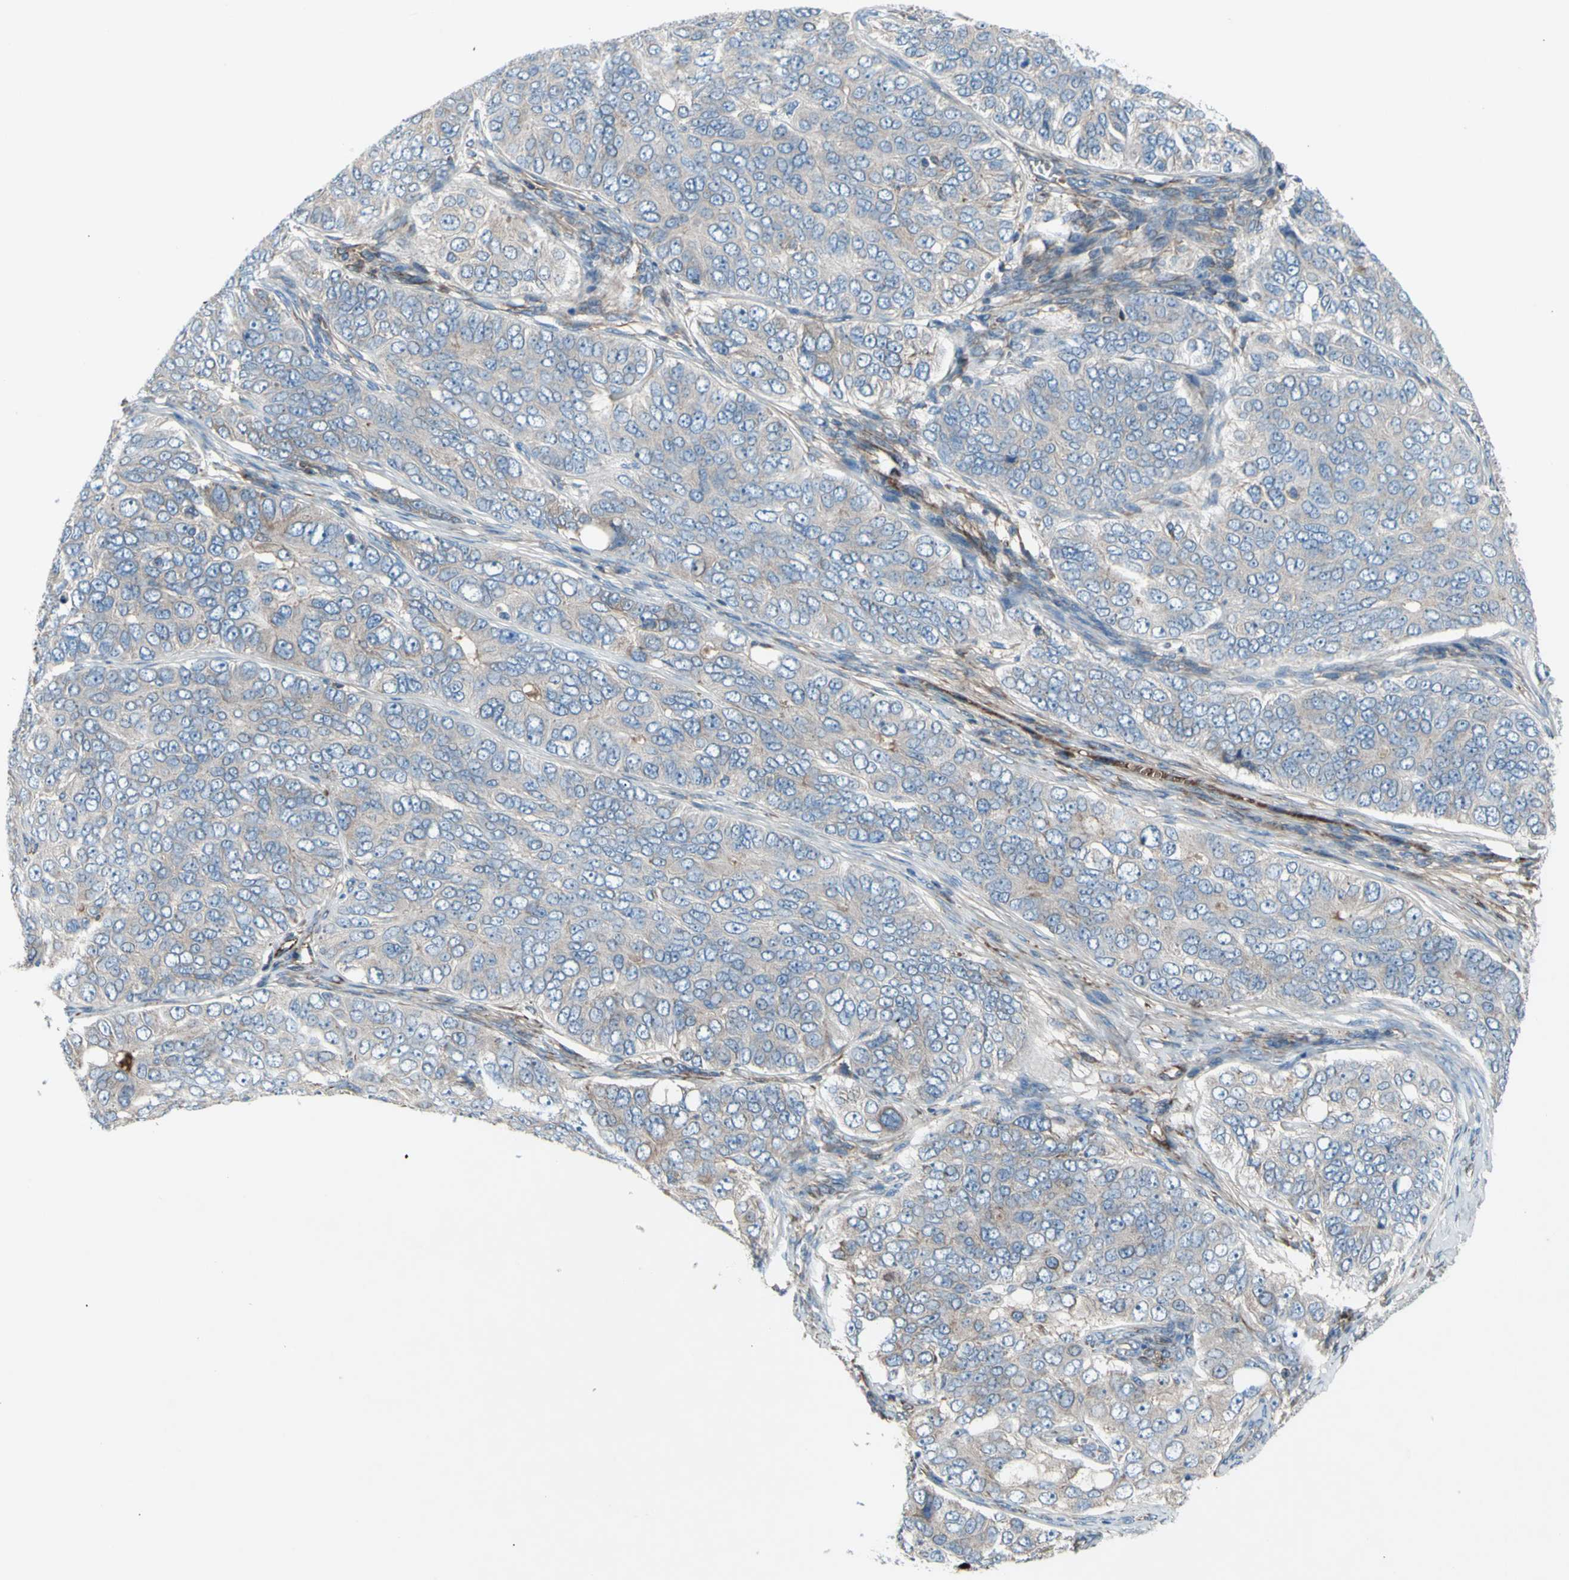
{"staining": {"intensity": "weak", "quantity": ">75%", "location": "cytoplasmic/membranous"}, "tissue": "ovarian cancer", "cell_type": "Tumor cells", "image_type": "cancer", "snomed": [{"axis": "morphology", "description": "Carcinoma, endometroid"}, {"axis": "topography", "description": "Ovary"}], "caption": "Immunohistochemistry (IHC) image of neoplastic tissue: ovarian cancer stained using immunohistochemistry (IHC) displays low levels of weak protein expression localized specifically in the cytoplasmic/membranous of tumor cells, appearing as a cytoplasmic/membranous brown color.", "gene": "EMC7", "patient": {"sex": "female", "age": 51}}